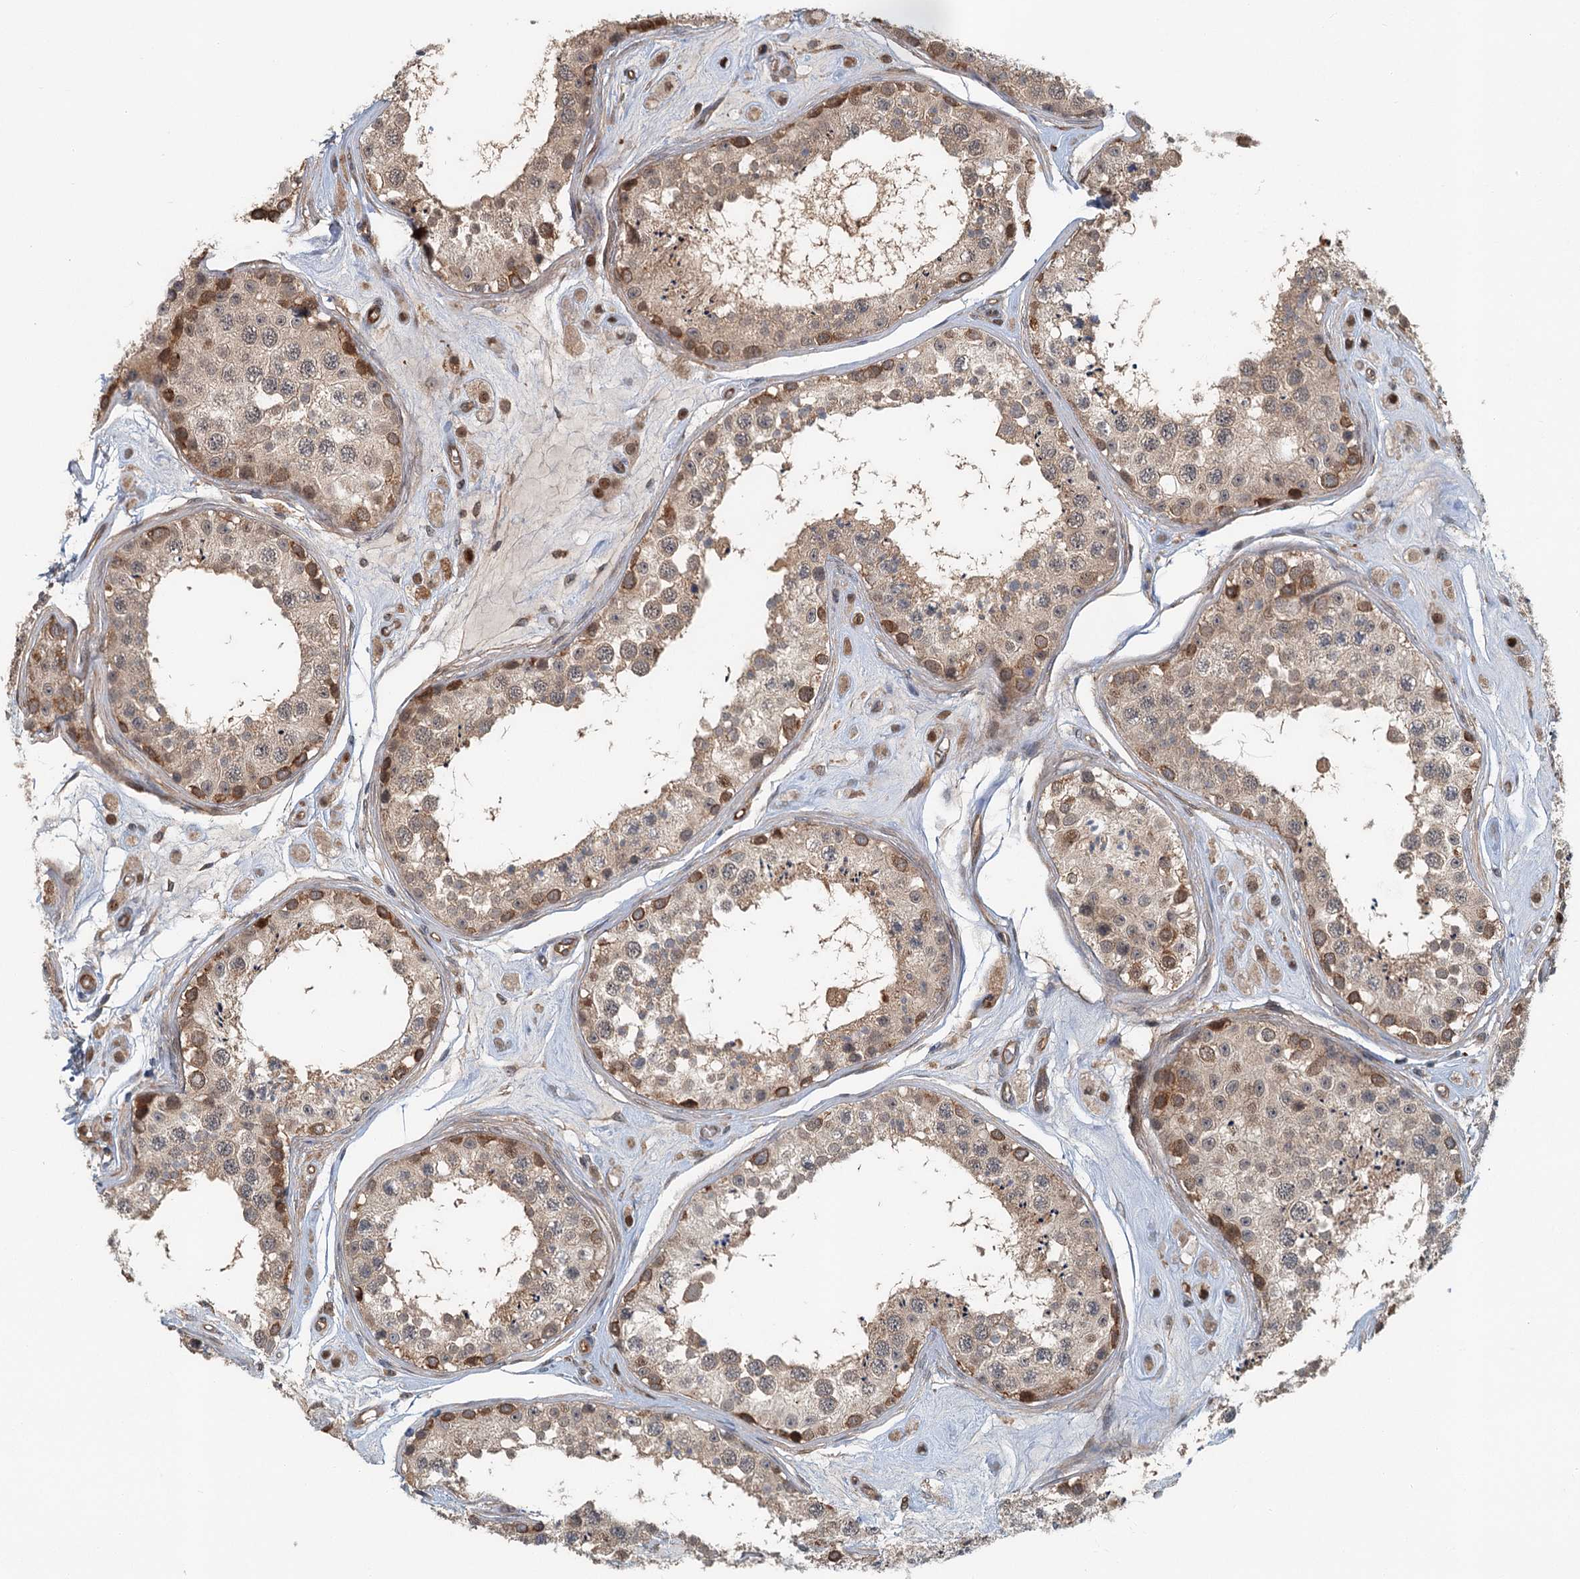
{"staining": {"intensity": "strong", "quantity": "25%-75%", "location": "cytoplasmic/membranous,nuclear"}, "tissue": "testis", "cell_type": "Cells in seminiferous ducts", "image_type": "normal", "snomed": [{"axis": "morphology", "description": "Normal tissue, NOS"}, {"axis": "topography", "description": "Testis"}], "caption": "Protein analysis of normal testis shows strong cytoplasmic/membranous,nuclear staining in approximately 25%-75% of cells in seminiferous ducts. Immunohistochemistry stains the protein in brown and the nuclei are stained blue.", "gene": "ZNF527", "patient": {"sex": "male", "age": 25}}